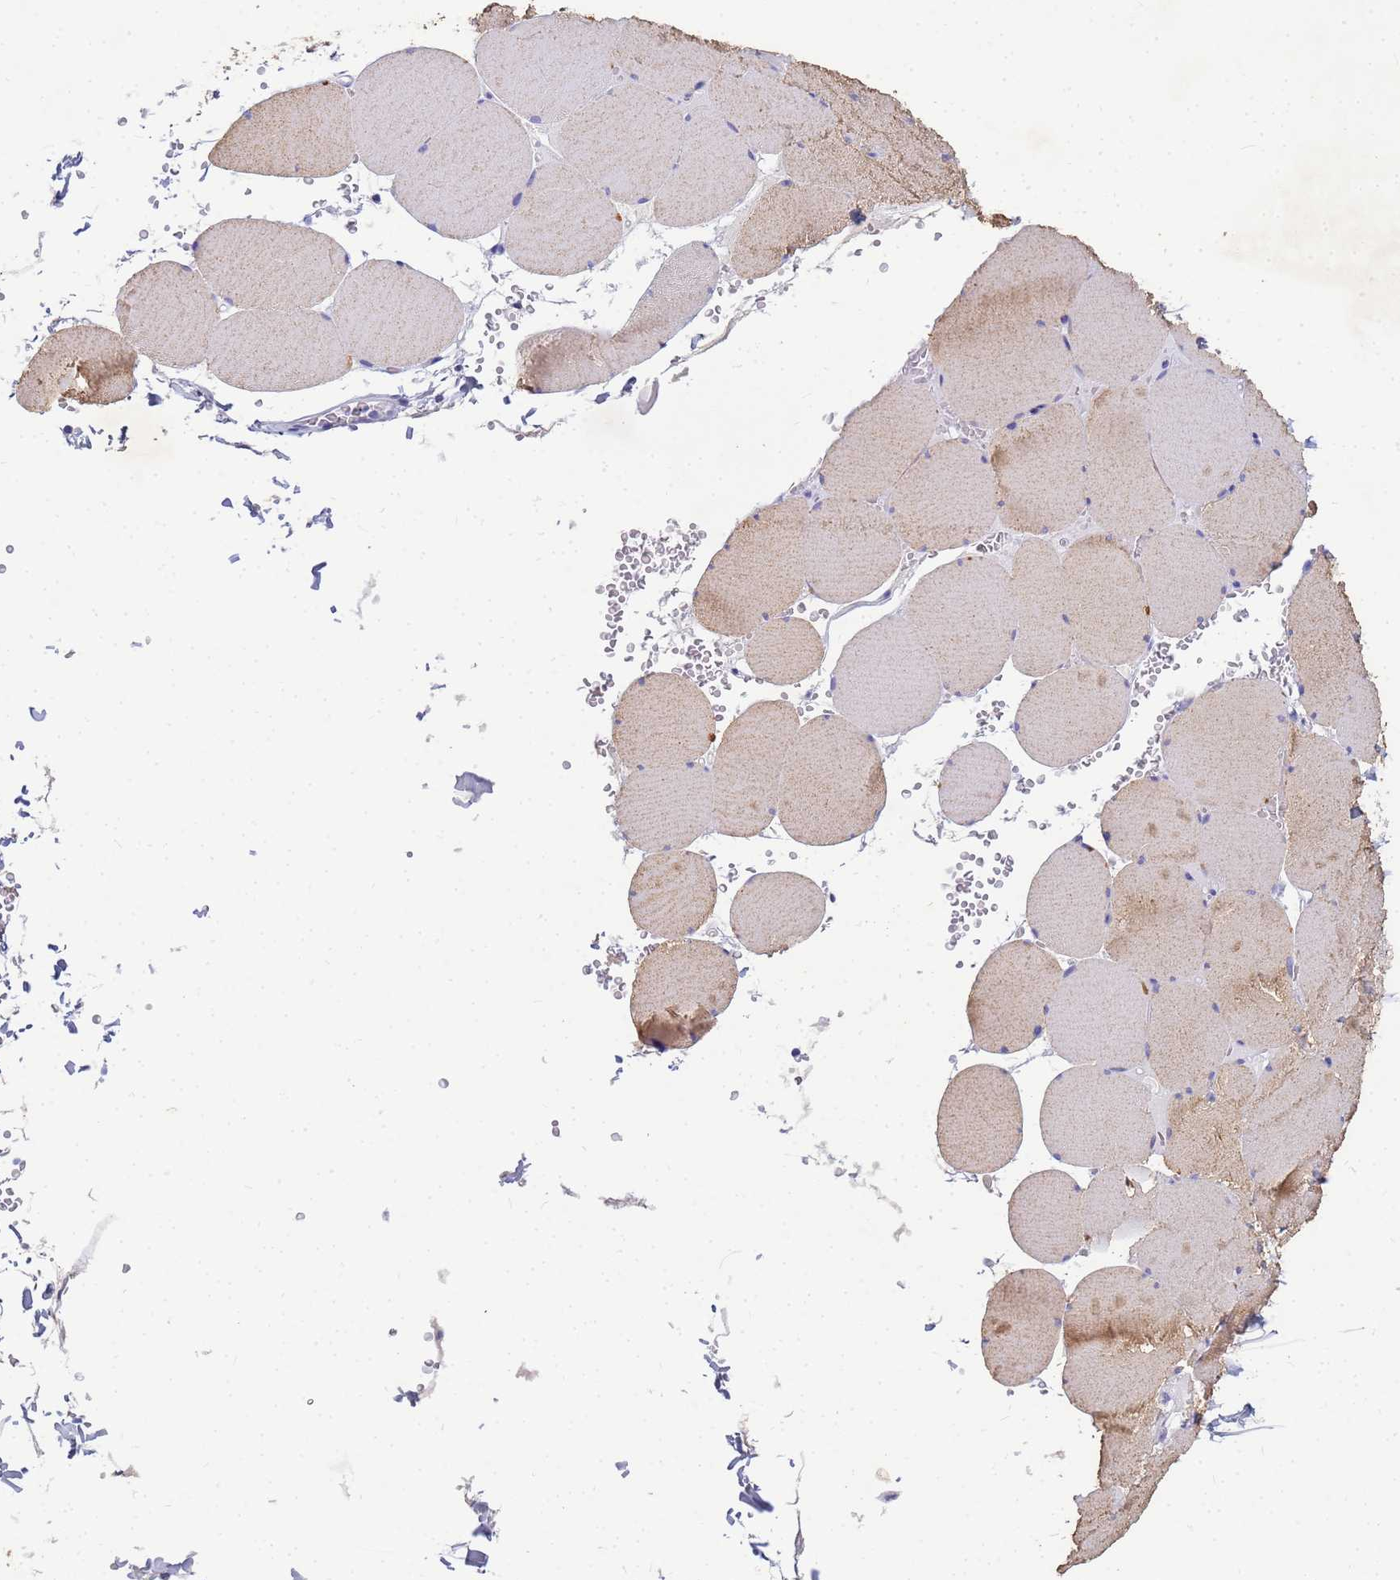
{"staining": {"intensity": "moderate", "quantity": "25%-75%", "location": "cytoplasmic/membranous"}, "tissue": "skeletal muscle", "cell_type": "Myocytes", "image_type": "normal", "snomed": [{"axis": "morphology", "description": "Normal tissue, NOS"}, {"axis": "topography", "description": "Skeletal muscle"}, {"axis": "topography", "description": "Head-Neck"}], "caption": "Approximately 25%-75% of myocytes in benign skeletal muscle reveal moderate cytoplasmic/membranous protein expression as visualized by brown immunohistochemical staining.", "gene": "B3GNT8", "patient": {"sex": "male", "age": 66}}